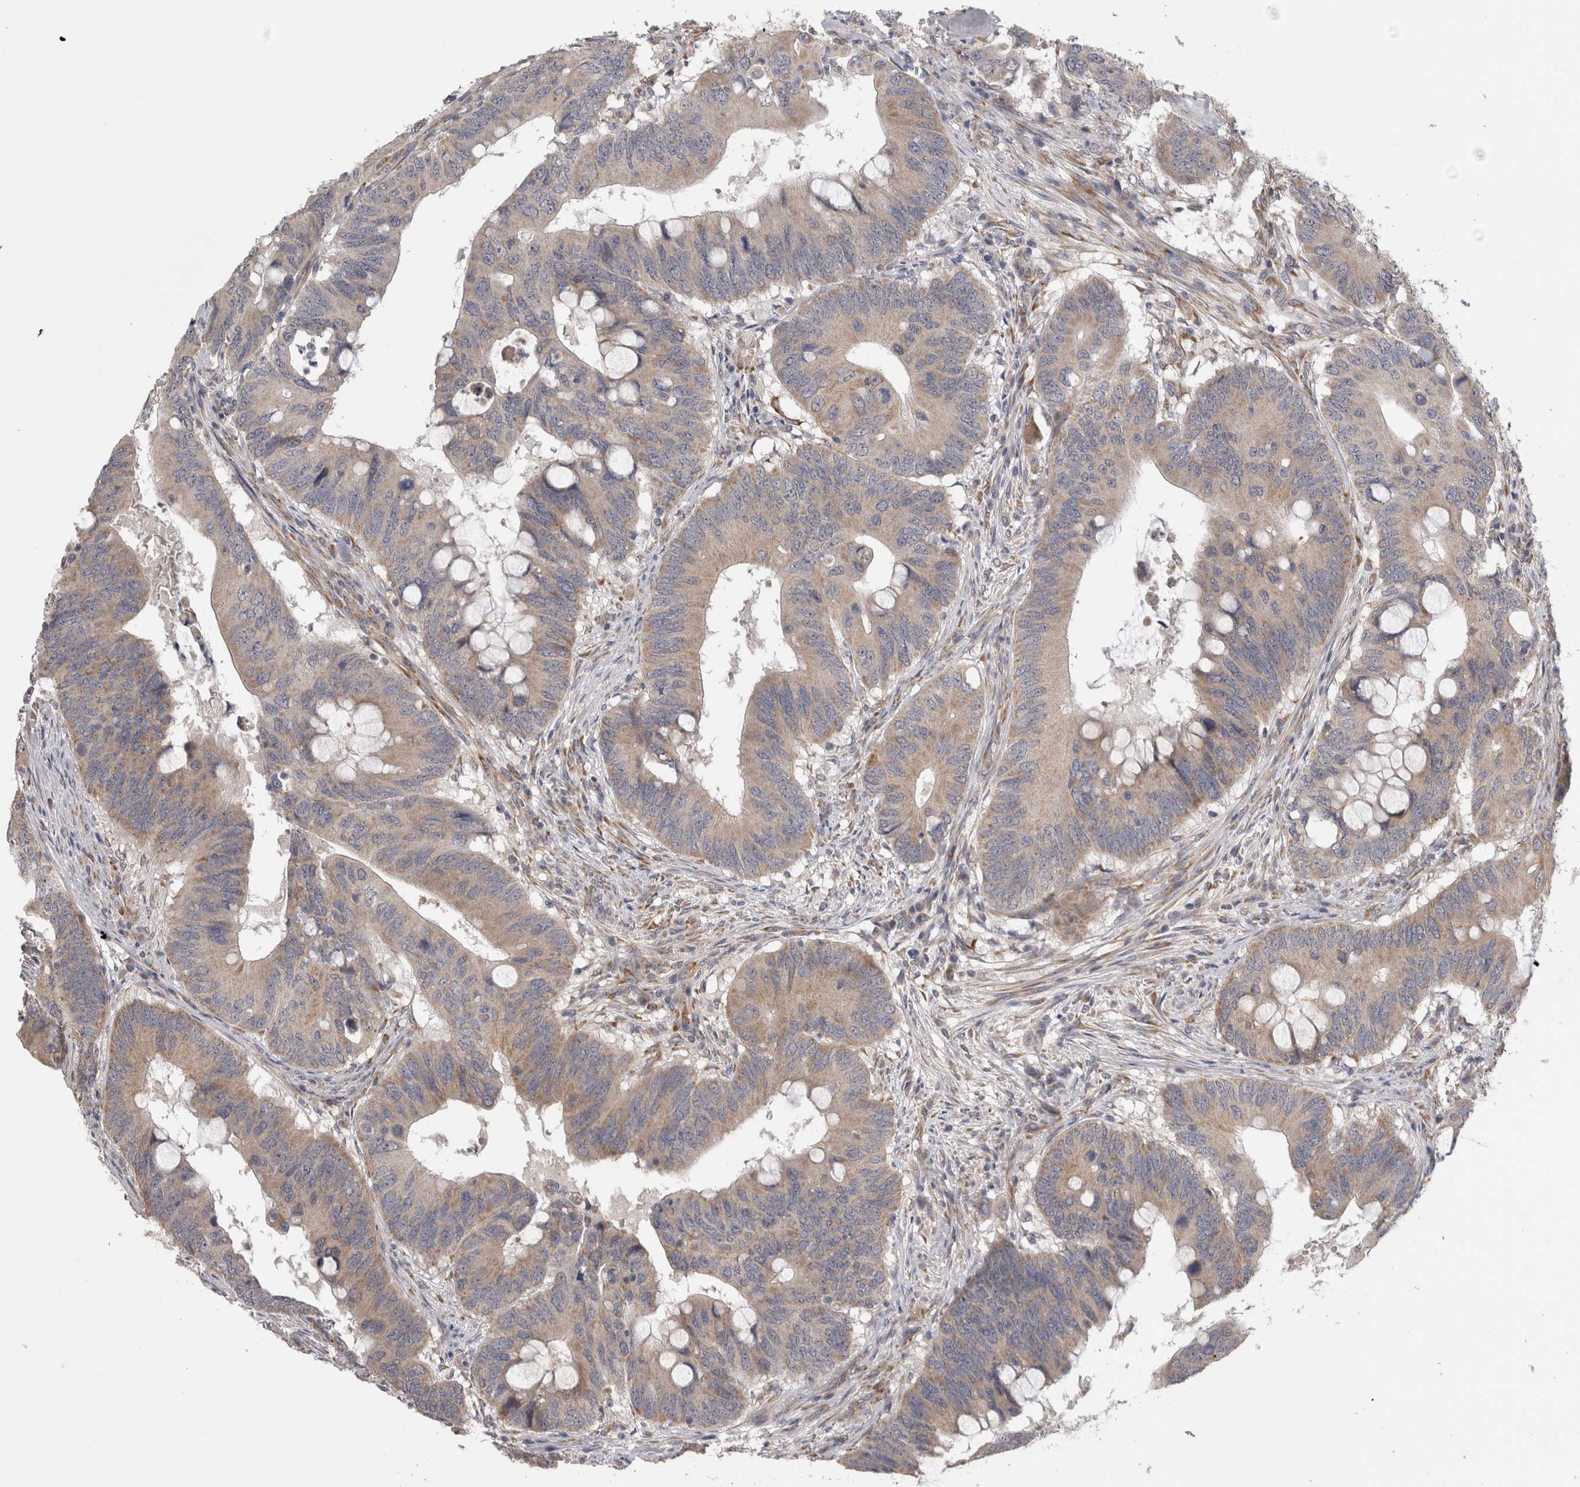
{"staining": {"intensity": "weak", "quantity": "25%-75%", "location": "cytoplasmic/membranous"}, "tissue": "colorectal cancer", "cell_type": "Tumor cells", "image_type": "cancer", "snomed": [{"axis": "morphology", "description": "Adenocarcinoma, NOS"}, {"axis": "topography", "description": "Colon"}], "caption": "Immunohistochemistry (IHC) (DAB (3,3'-diaminobenzidine)) staining of adenocarcinoma (colorectal) exhibits weak cytoplasmic/membranous protein expression in approximately 25%-75% of tumor cells.", "gene": "ARHGAP29", "patient": {"sex": "male", "age": 71}}